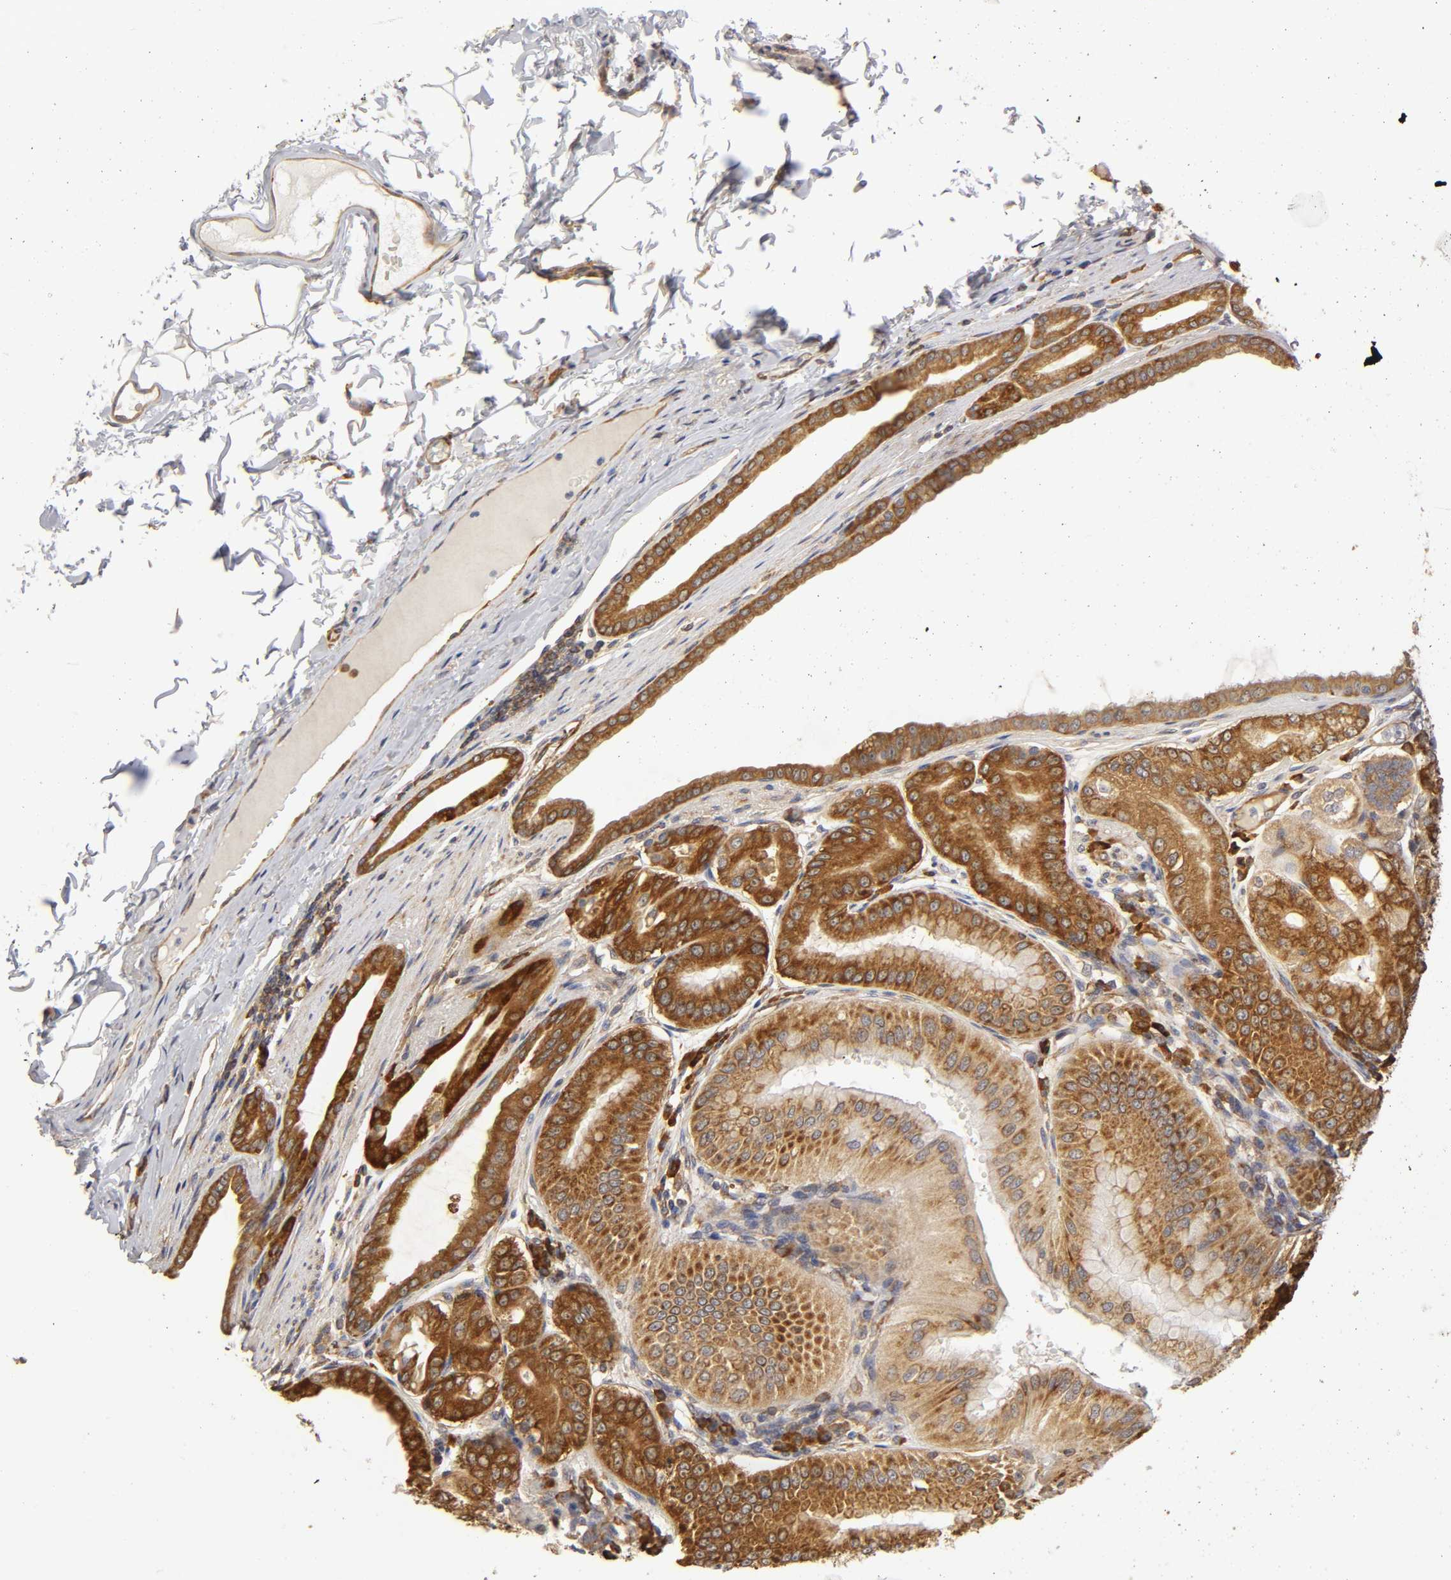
{"staining": {"intensity": "strong", "quantity": ">75%", "location": "cytoplasmic/membranous"}, "tissue": "stomach", "cell_type": "Glandular cells", "image_type": "normal", "snomed": [{"axis": "morphology", "description": "Normal tissue, NOS"}, {"axis": "topography", "description": "Stomach, lower"}], "caption": "This is a histology image of IHC staining of normal stomach, which shows strong positivity in the cytoplasmic/membranous of glandular cells.", "gene": "RPL14", "patient": {"sex": "male", "age": 71}}